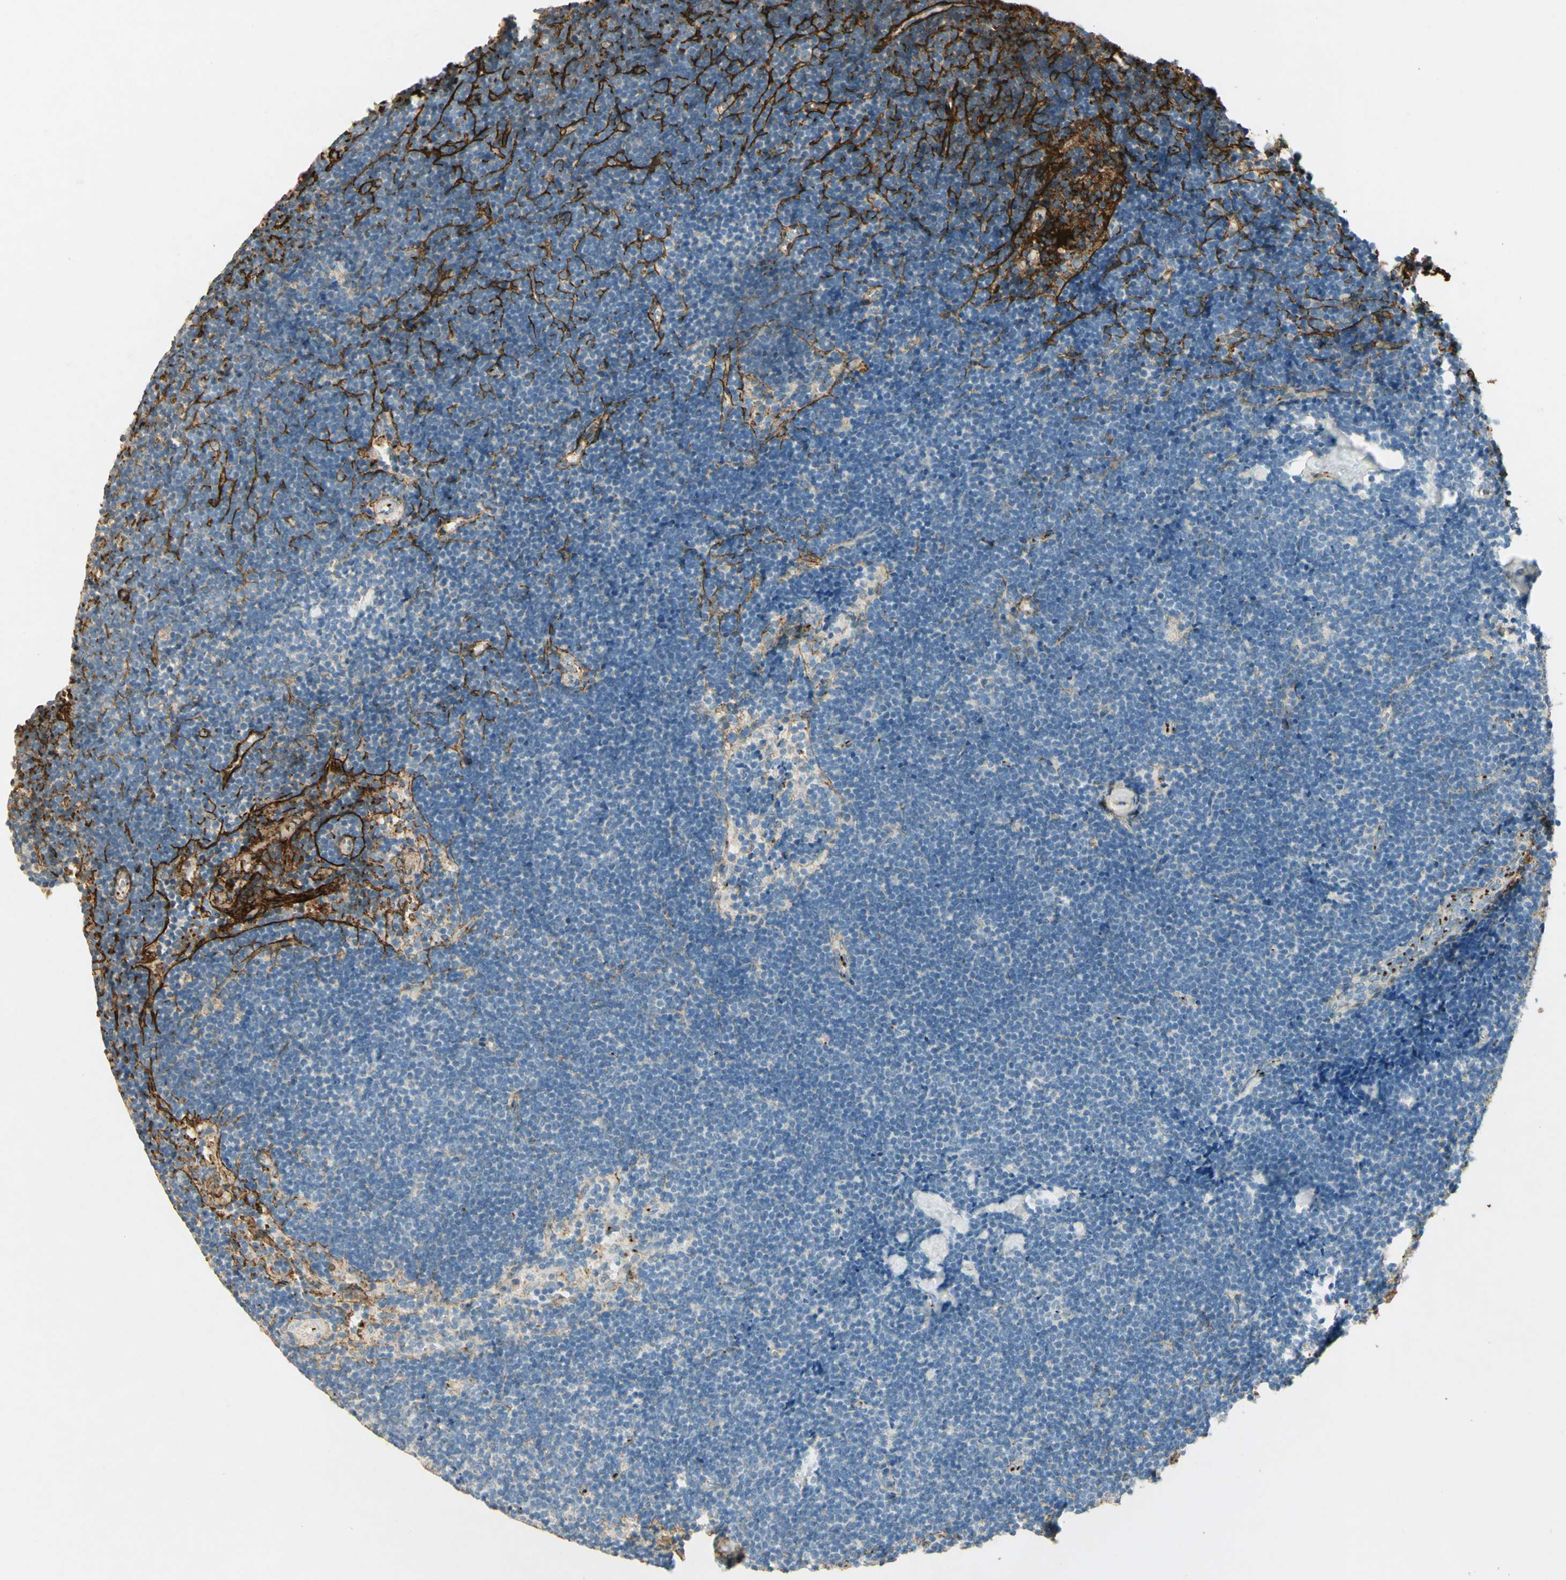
{"staining": {"intensity": "negative", "quantity": "none", "location": "none"}, "tissue": "lymph node", "cell_type": "Germinal center cells", "image_type": "normal", "snomed": [{"axis": "morphology", "description": "Normal tissue, NOS"}, {"axis": "topography", "description": "Lymph node"}], "caption": "This is an IHC histopathology image of normal lymph node. There is no positivity in germinal center cells.", "gene": "TNN", "patient": {"sex": "male", "age": 63}}